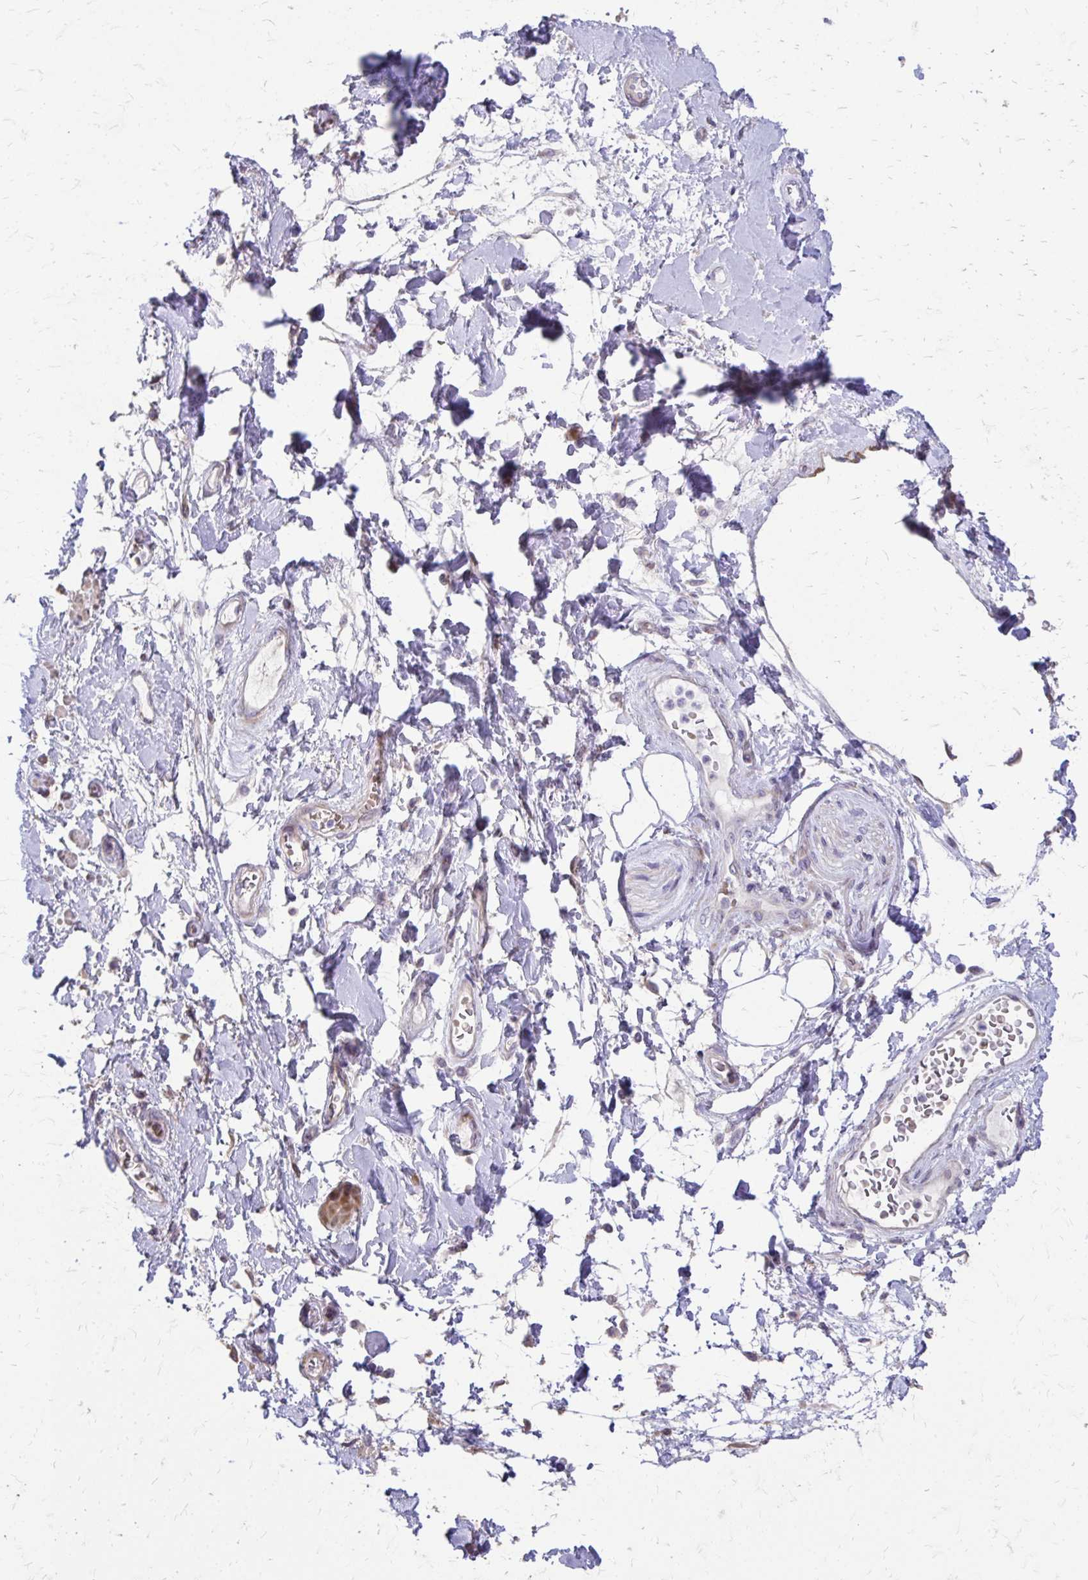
{"staining": {"intensity": "negative", "quantity": "none", "location": "none"}, "tissue": "adipose tissue", "cell_type": "Adipocytes", "image_type": "normal", "snomed": [{"axis": "morphology", "description": "Normal tissue, NOS"}, {"axis": "topography", "description": "Urinary bladder"}, {"axis": "topography", "description": "Peripheral nerve tissue"}], "caption": "Immunohistochemistry of unremarkable human adipose tissue shows no expression in adipocytes.", "gene": "MYORG", "patient": {"sex": "female", "age": 60}}